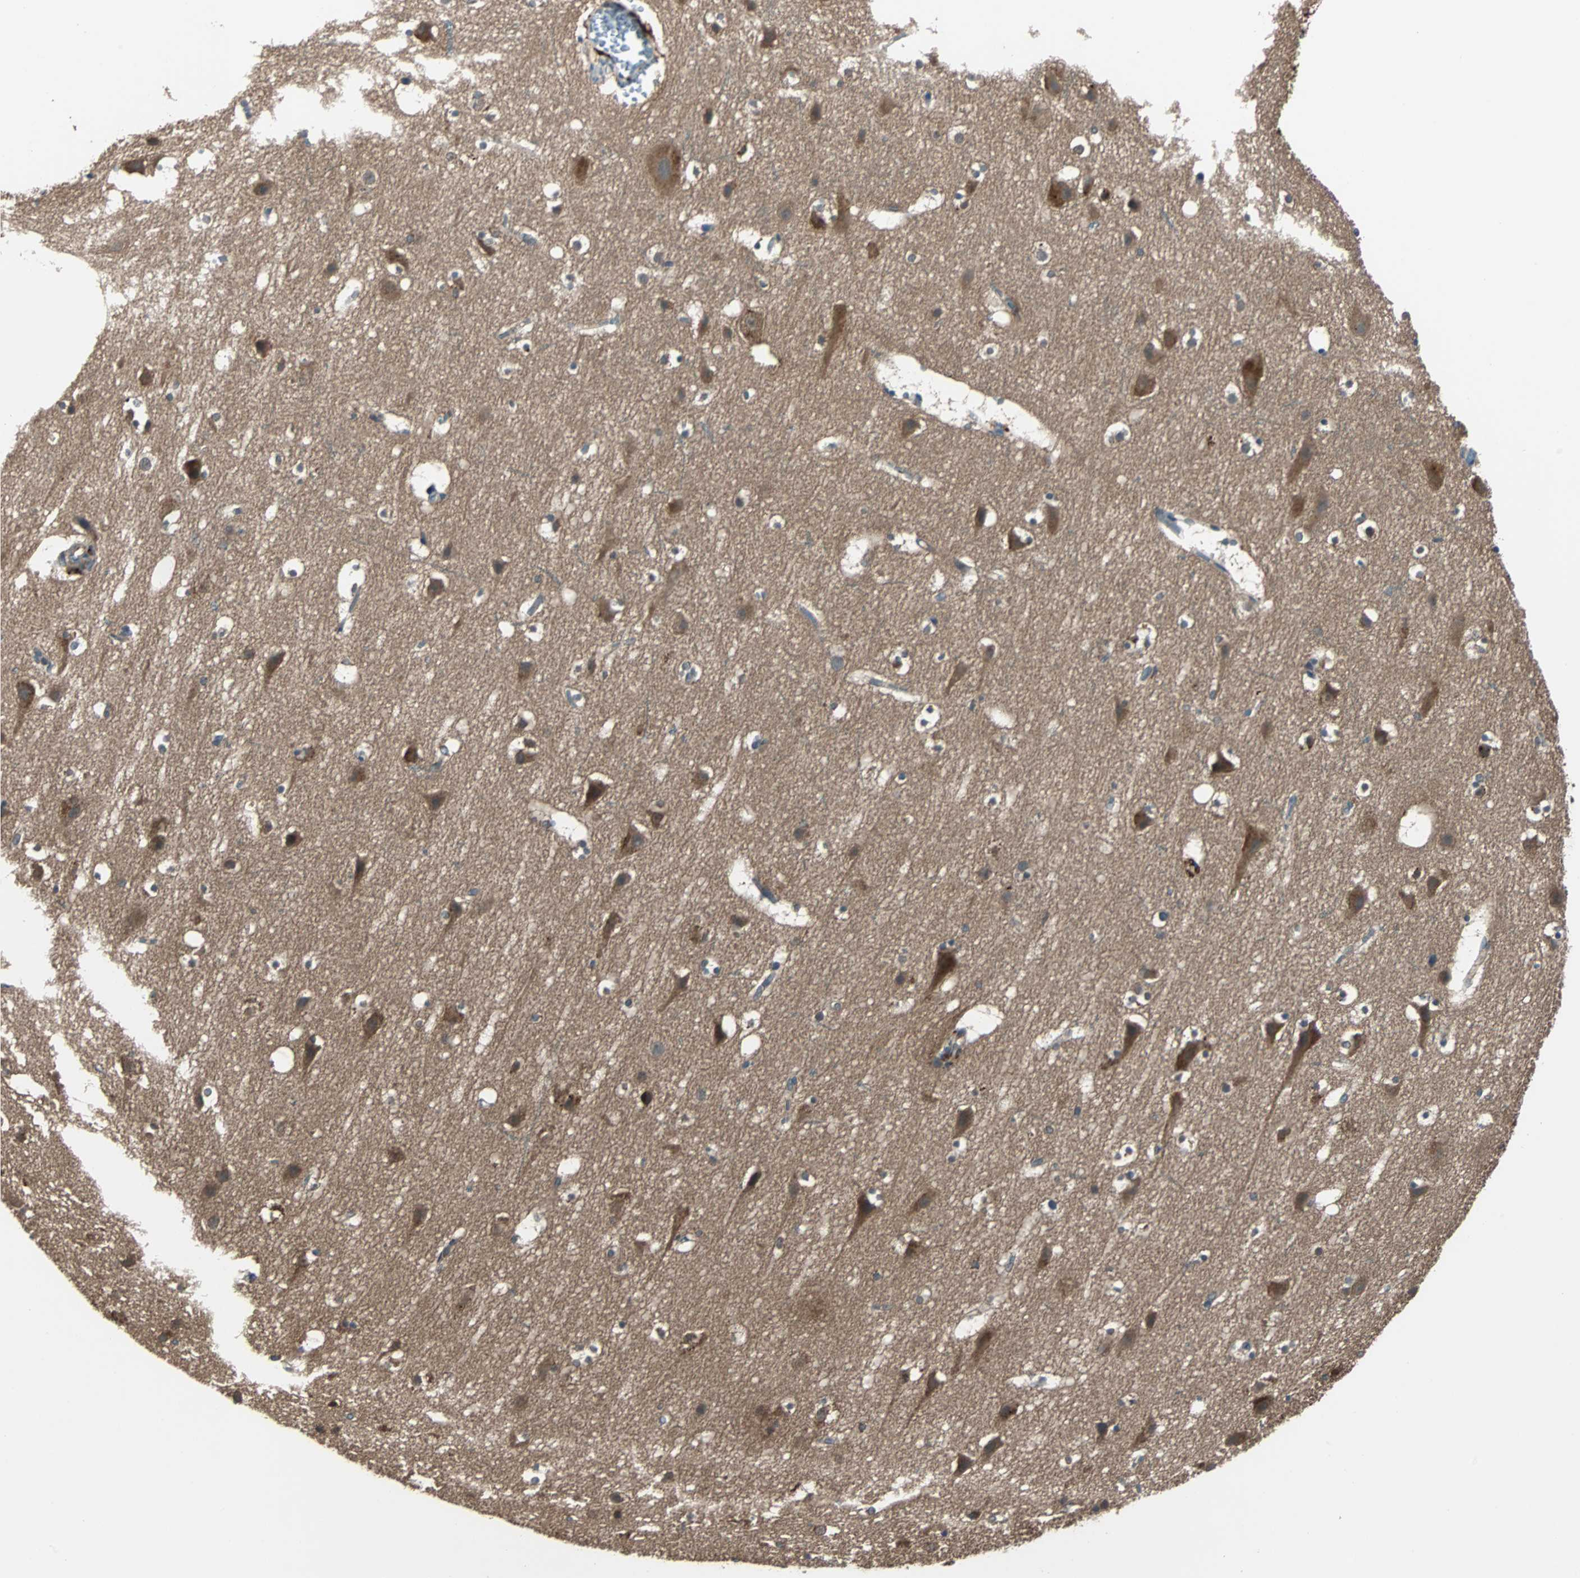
{"staining": {"intensity": "negative", "quantity": "none", "location": "none"}, "tissue": "cerebral cortex", "cell_type": "Endothelial cells", "image_type": "normal", "snomed": [{"axis": "morphology", "description": "Normal tissue, NOS"}, {"axis": "topography", "description": "Cerebral cortex"}], "caption": "This is a photomicrograph of immunohistochemistry staining of normal cerebral cortex, which shows no staining in endothelial cells. (DAB immunohistochemistry, high magnification).", "gene": "ARF1", "patient": {"sex": "male", "age": 45}}